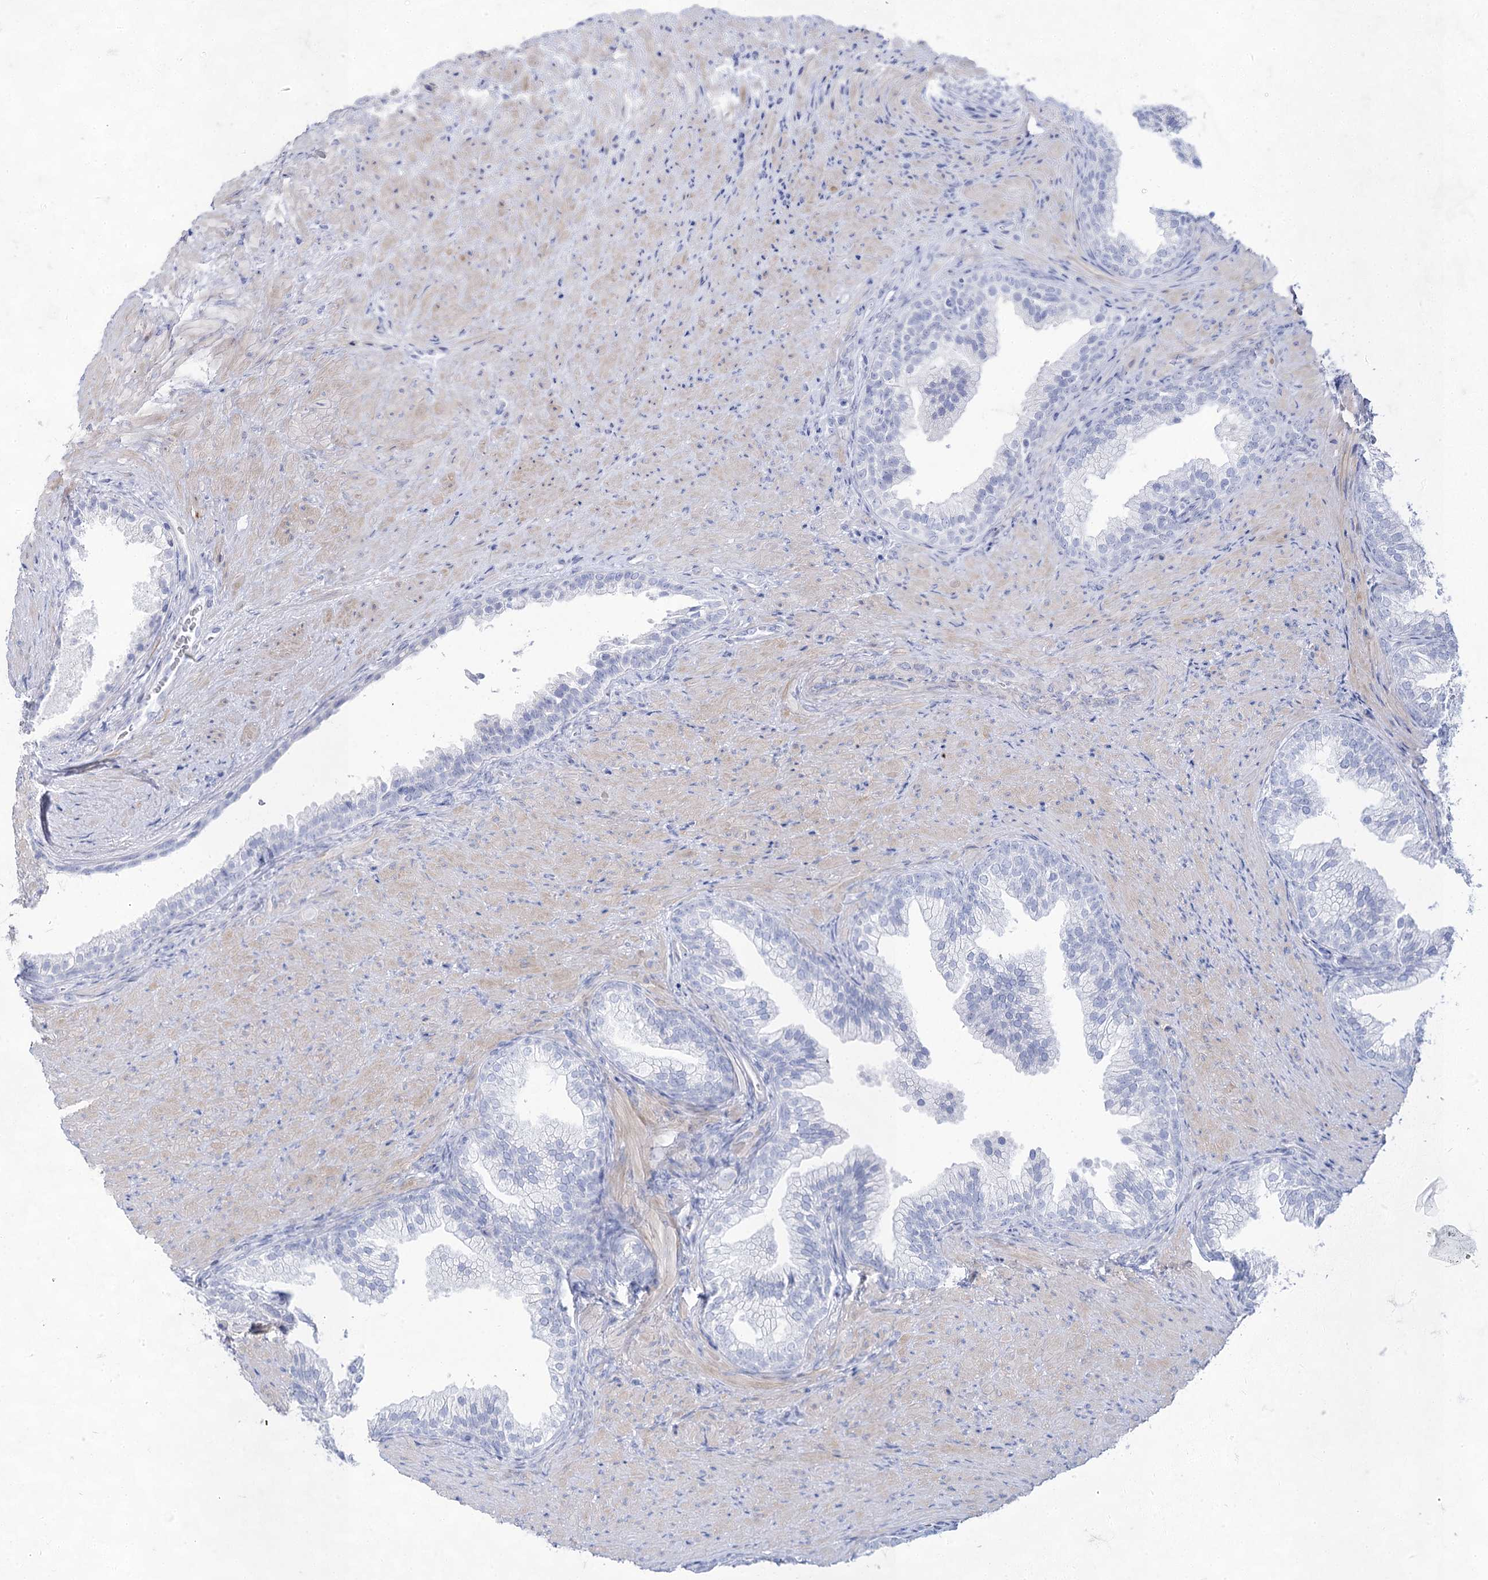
{"staining": {"intensity": "negative", "quantity": "none", "location": "none"}, "tissue": "prostate", "cell_type": "Glandular cells", "image_type": "normal", "snomed": [{"axis": "morphology", "description": "Normal tissue, NOS"}, {"axis": "topography", "description": "Prostate"}], "caption": "The photomicrograph demonstrates no staining of glandular cells in unremarkable prostate. (Stains: DAB IHC with hematoxylin counter stain, Microscopy: brightfield microscopy at high magnification).", "gene": "ACRV1", "patient": {"sex": "male", "age": 76}}